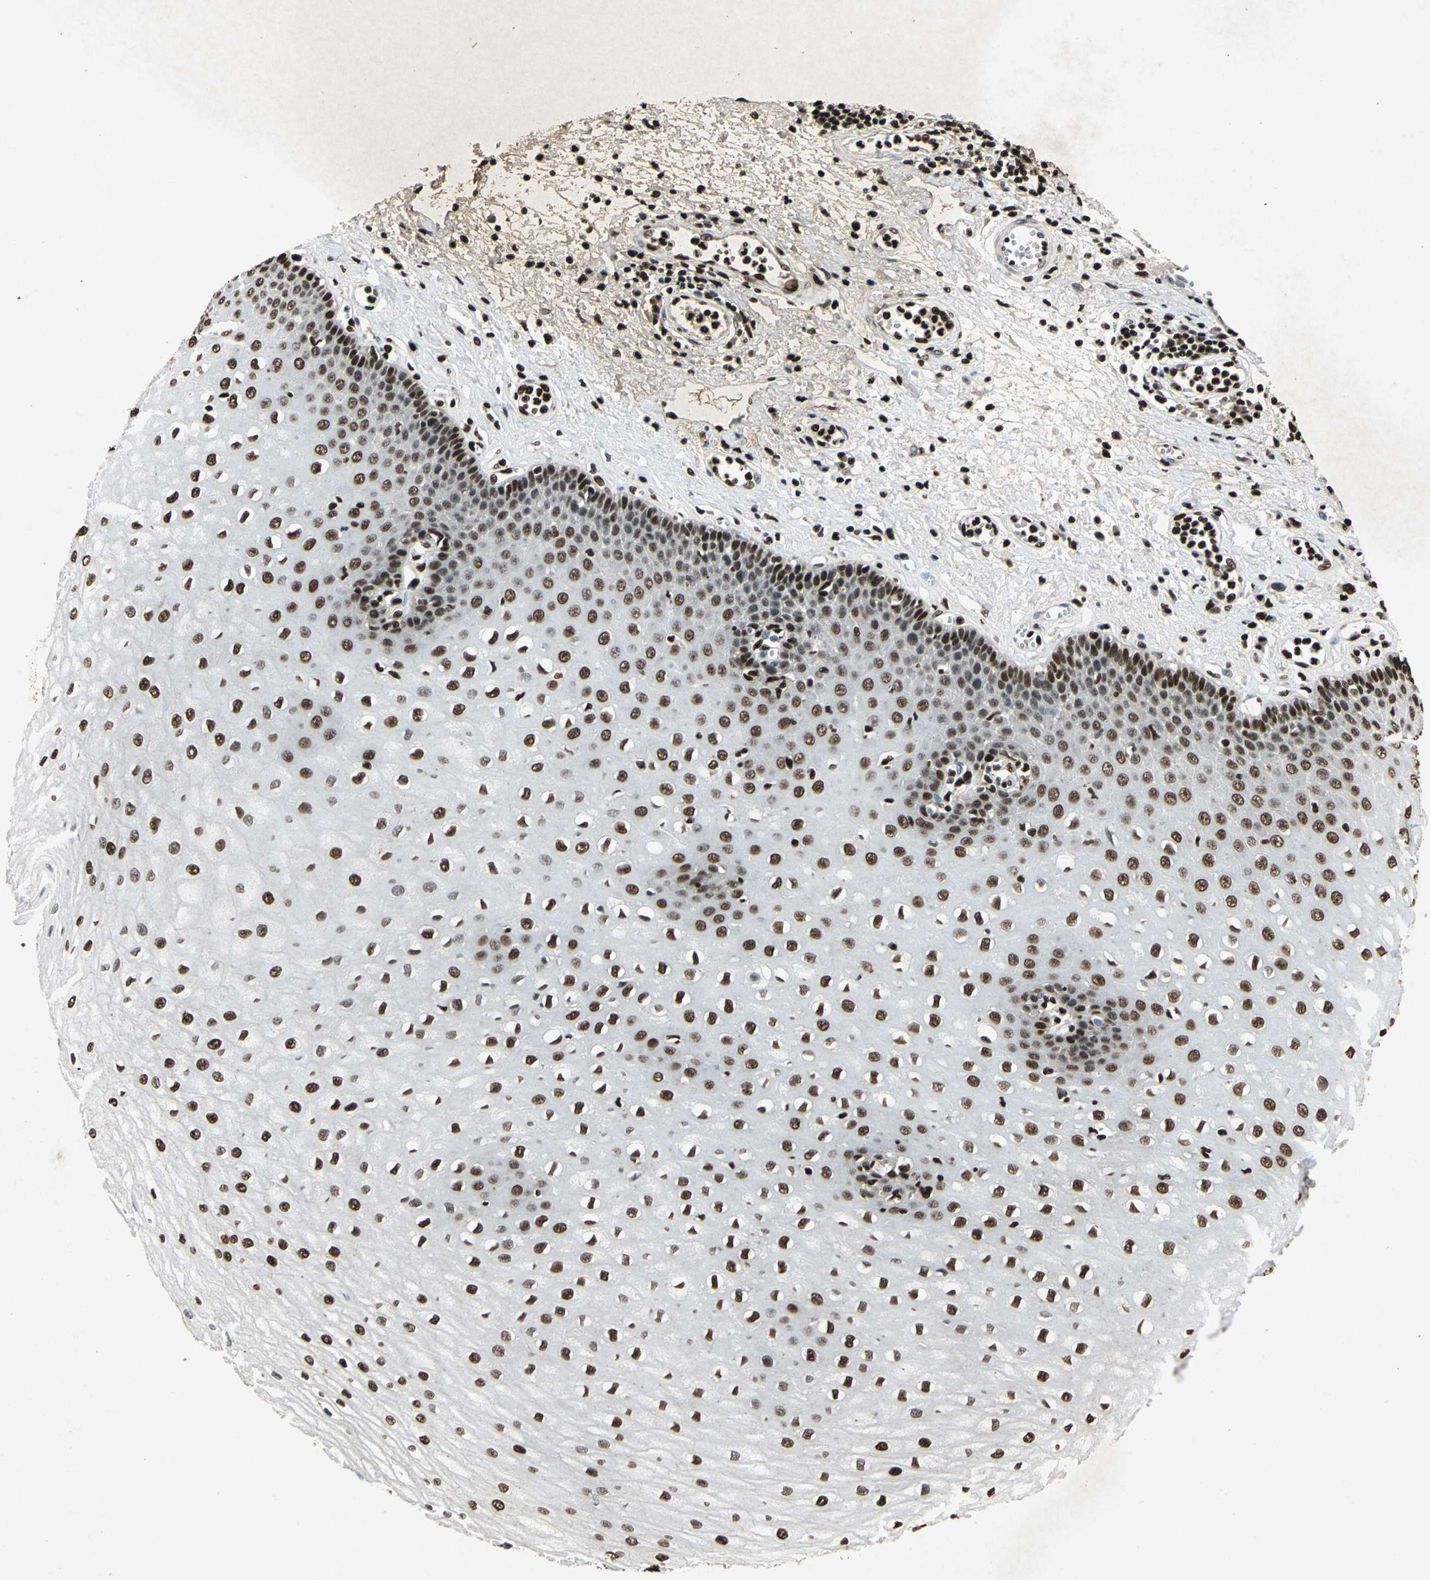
{"staining": {"intensity": "moderate", "quantity": ">75%", "location": "nuclear"}, "tissue": "esophagus", "cell_type": "Squamous epithelial cells", "image_type": "normal", "snomed": [{"axis": "morphology", "description": "Normal tissue, NOS"}, {"axis": "morphology", "description": "Squamous cell carcinoma, NOS"}, {"axis": "topography", "description": "Esophagus"}], "caption": "An image of human esophagus stained for a protein shows moderate nuclear brown staining in squamous epithelial cells.", "gene": "ANP32A", "patient": {"sex": "male", "age": 65}}